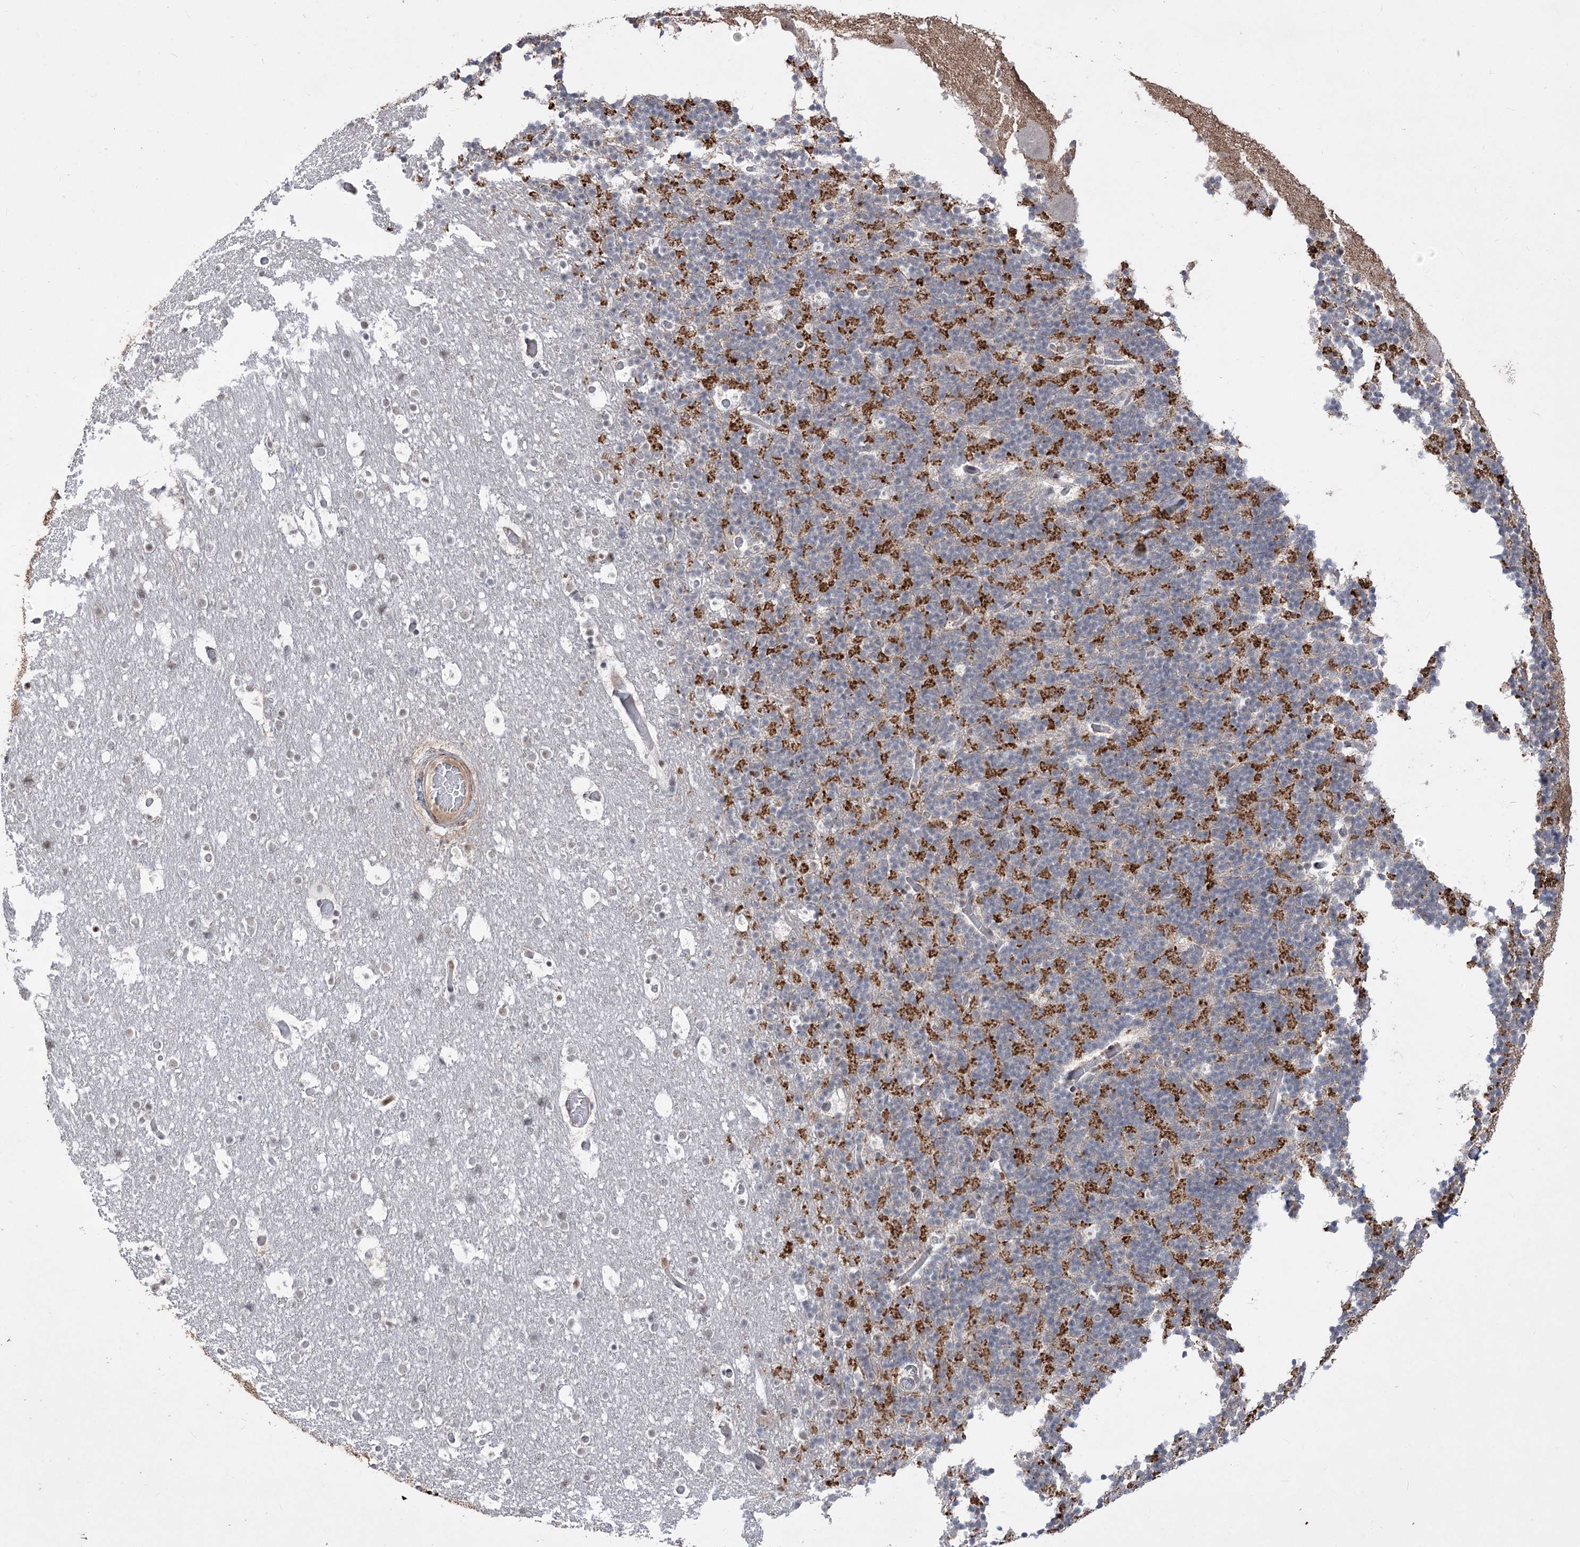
{"staining": {"intensity": "moderate", "quantity": "25%-75%", "location": "cytoplasmic/membranous"}, "tissue": "cerebellum", "cell_type": "Cells in granular layer", "image_type": "normal", "snomed": [{"axis": "morphology", "description": "Normal tissue, NOS"}, {"axis": "topography", "description": "Cerebellum"}], "caption": "Human cerebellum stained with a brown dye exhibits moderate cytoplasmic/membranous positive staining in approximately 25%-75% of cells in granular layer.", "gene": "ZSCAN23", "patient": {"sex": "male", "age": 57}}